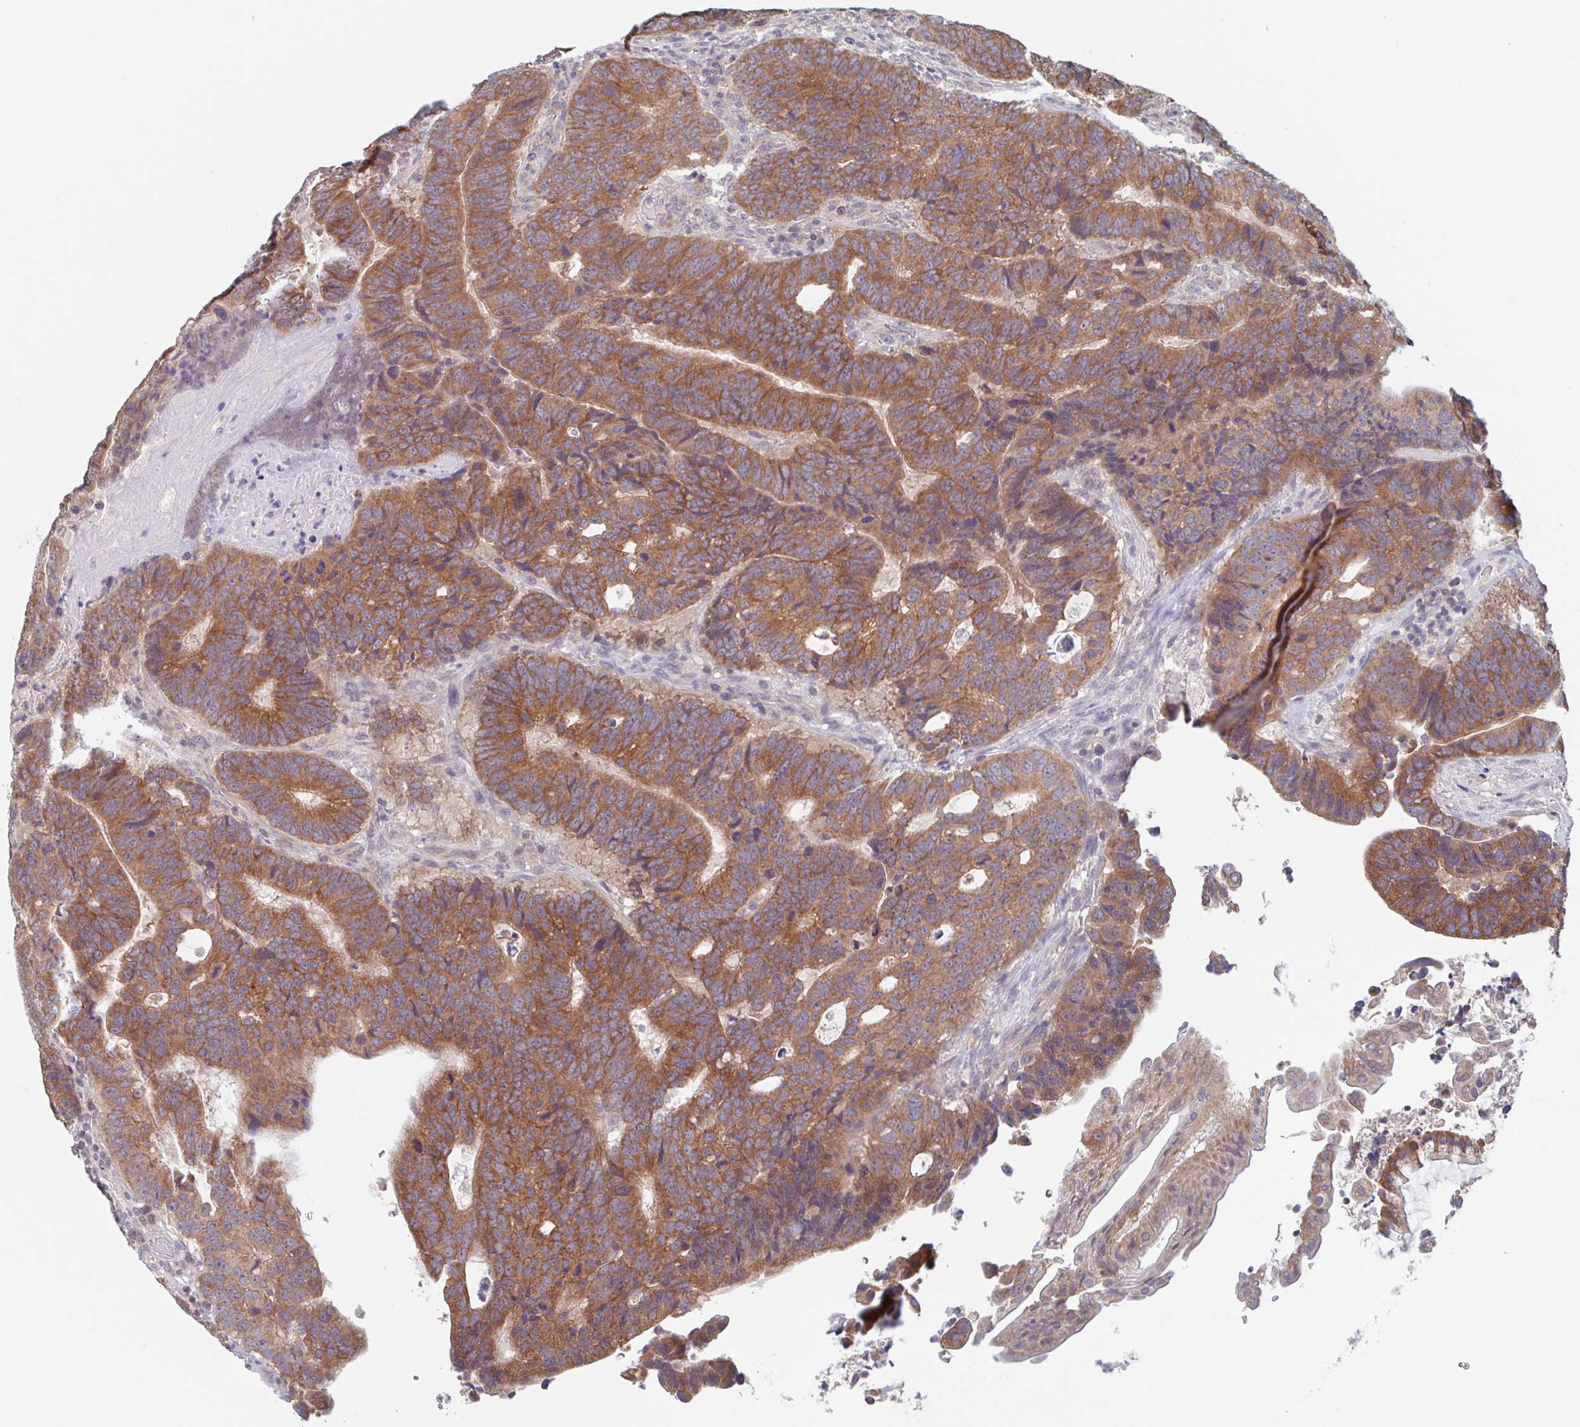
{"staining": {"intensity": "strong", "quantity": ">75%", "location": "cytoplasmic/membranous"}, "tissue": "colorectal cancer", "cell_type": "Tumor cells", "image_type": "cancer", "snomed": [{"axis": "morphology", "description": "Adenocarcinoma, NOS"}, {"axis": "topography", "description": "Colon"}], "caption": "Human colorectal cancer stained with a brown dye displays strong cytoplasmic/membranous positive staining in about >75% of tumor cells.", "gene": "SURF1", "patient": {"sex": "male", "age": 62}}